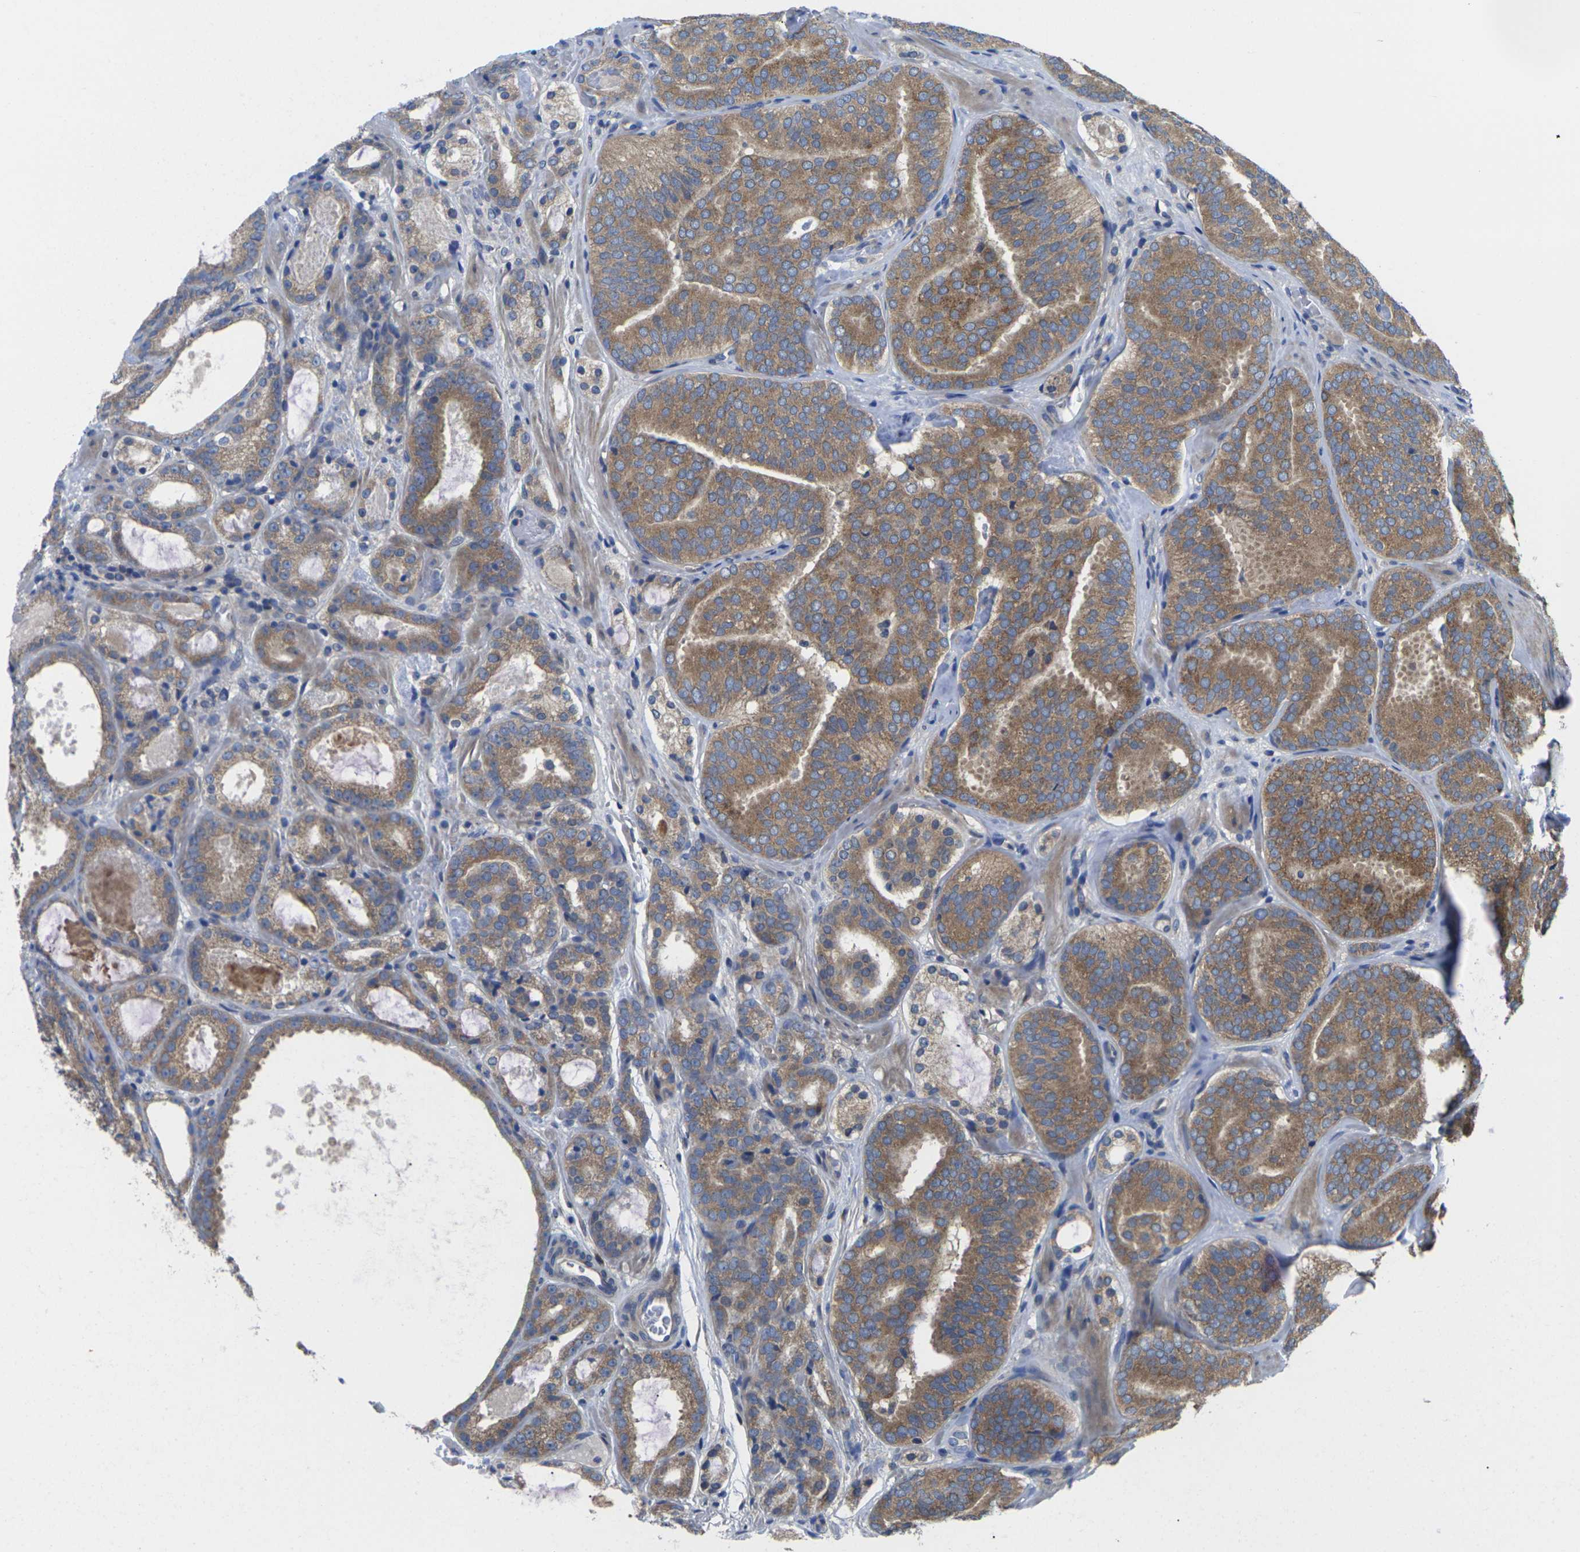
{"staining": {"intensity": "moderate", "quantity": ">75%", "location": "cytoplasmic/membranous"}, "tissue": "prostate cancer", "cell_type": "Tumor cells", "image_type": "cancer", "snomed": [{"axis": "morphology", "description": "Adenocarcinoma, Low grade"}, {"axis": "topography", "description": "Prostate"}], "caption": "This is an image of IHC staining of prostate cancer, which shows moderate expression in the cytoplasmic/membranous of tumor cells.", "gene": "TMCC2", "patient": {"sex": "male", "age": 69}}